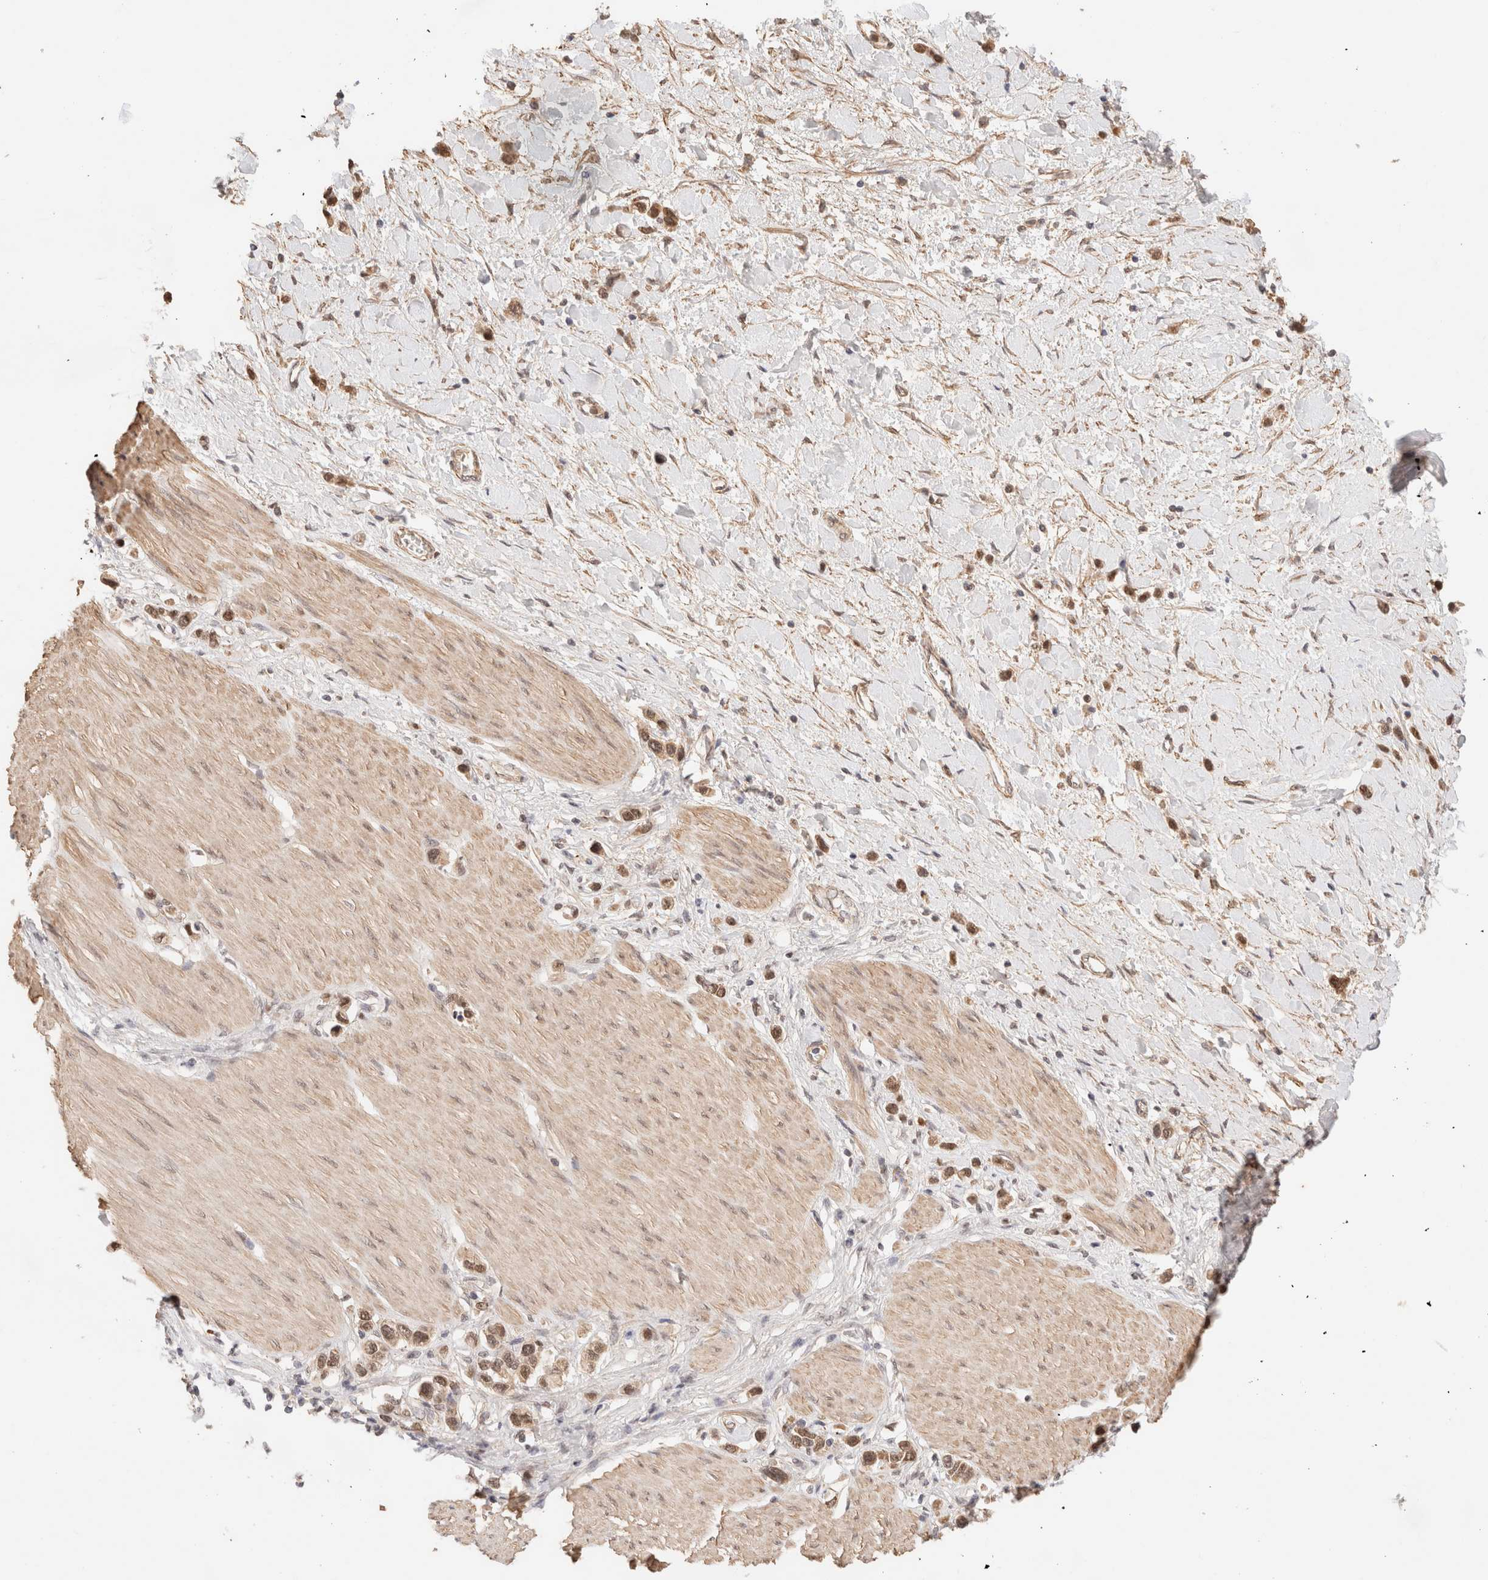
{"staining": {"intensity": "moderate", "quantity": ">75%", "location": "nuclear"}, "tissue": "stomach cancer", "cell_type": "Tumor cells", "image_type": "cancer", "snomed": [{"axis": "morphology", "description": "Adenocarcinoma, NOS"}, {"axis": "topography", "description": "Stomach"}], "caption": "Protein expression analysis of human adenocarcinoma (stomach) reveals moderate nuclear expression in approximately >75% of tumor cells. (Brightfield microscopy of DAB IHC at high magnification).", "gene": "BRPF3", "patient": {"sex": "female", "age": 65}}